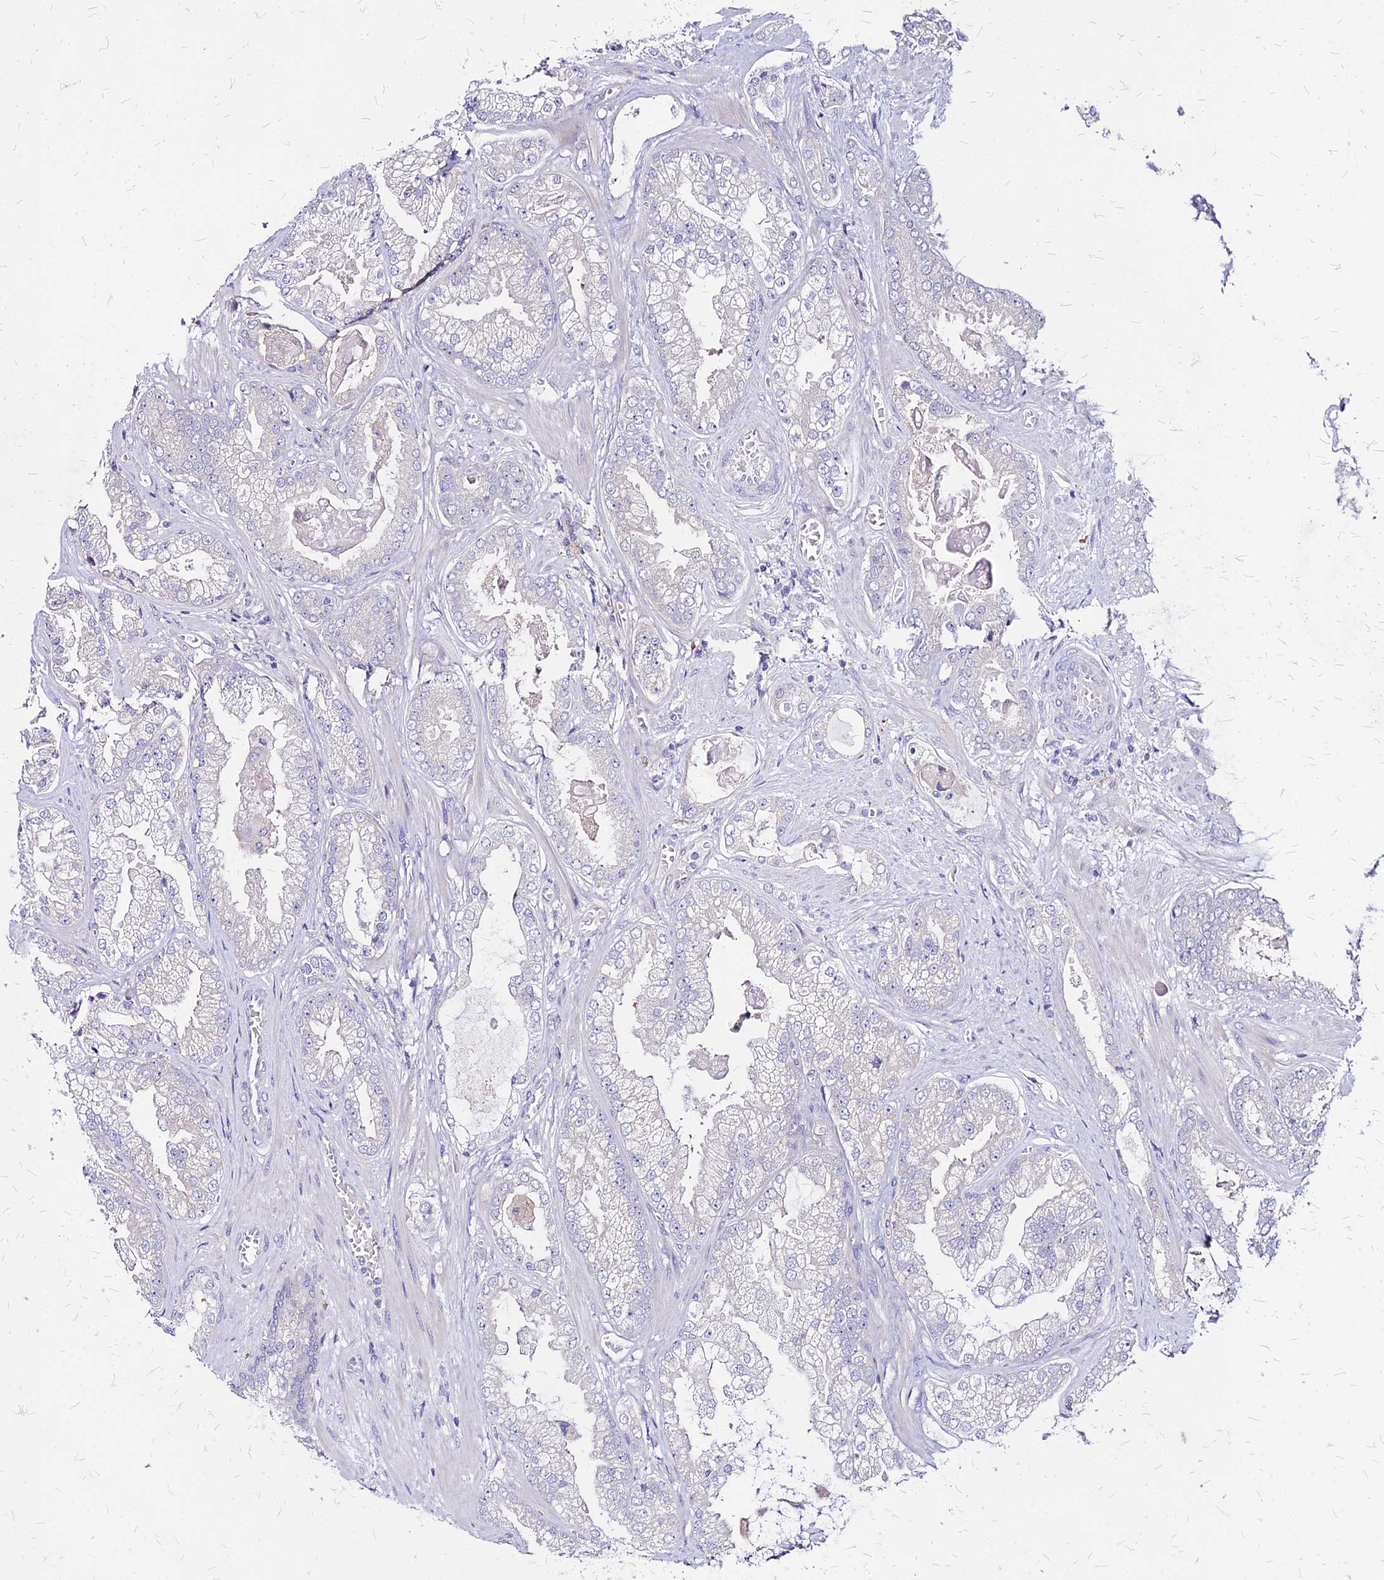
{"staining": {"intensity": "negative", "quantity": "none", "location": "none"}, "tissue": "prostate cancer", "cell_type": "Tumor cells", "image_type": "cancer", "snomed": [{"axis": "morphology", "description": "Adenocarcinoma, Low grade"}, {"axis": "topography", "description": "Prostate"}], "caption": "Tumor cells are negative for brown protein staining in prostate cancer.", "gene": "COMMD10", "patient": {"sex": "male", "age": 57}}